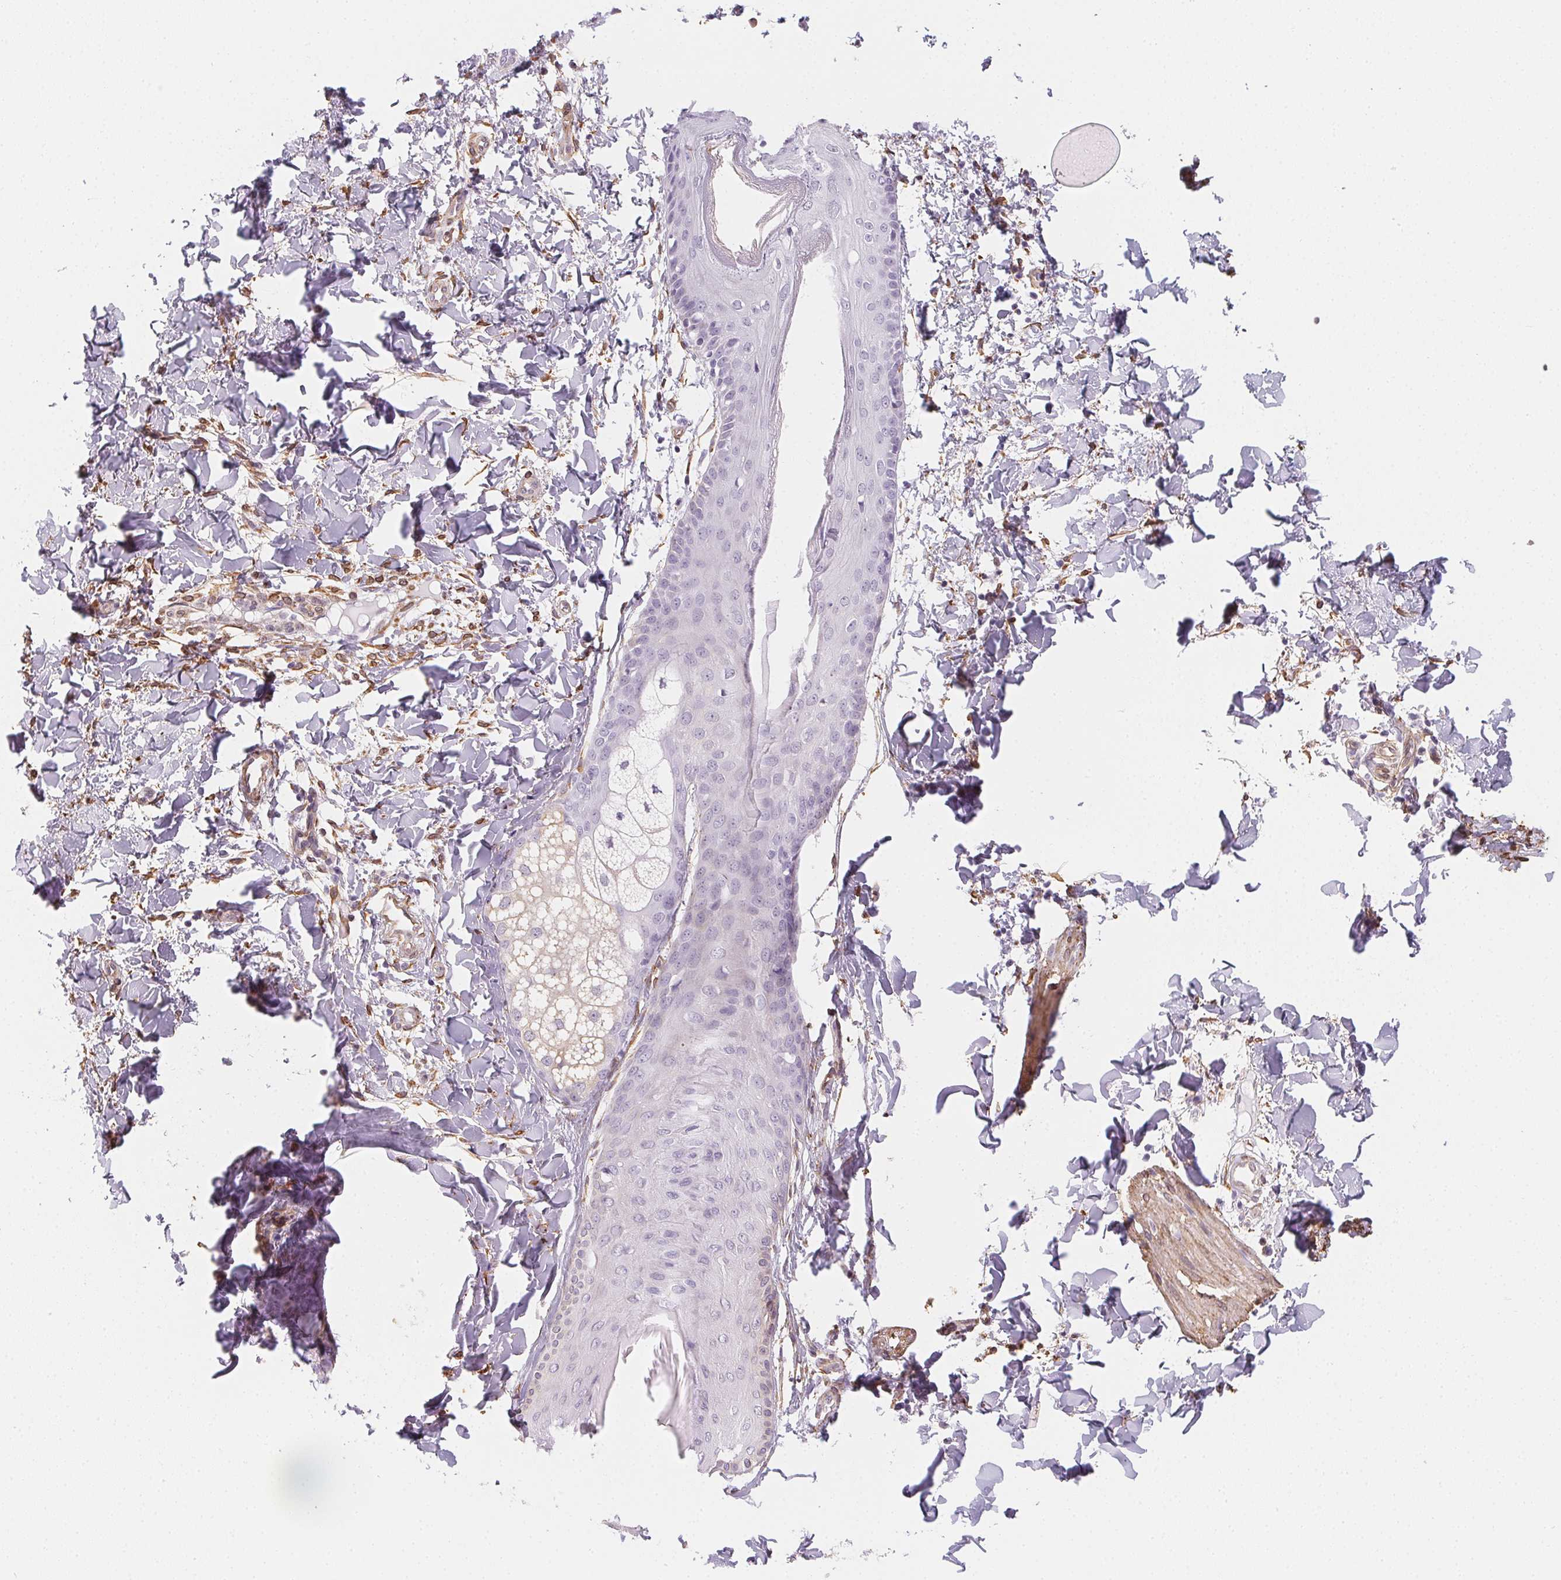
{"staining": {"intensity": "negative", "quantity": "none", "location": "none"}, "tissue": "skin", "cell_type": "Fibroblasts", "image_type": "normal", "snomed": [{"axis": "morphology", "description": "Normal tissue, NOS"}, {"axis": "topography", "description": "Skin"}], "caption": "The micrograph displays no significant positivity in fibroblasts of skin.", "gene": "RSBN1", "patient": {"sex": "male", "age": 16}}